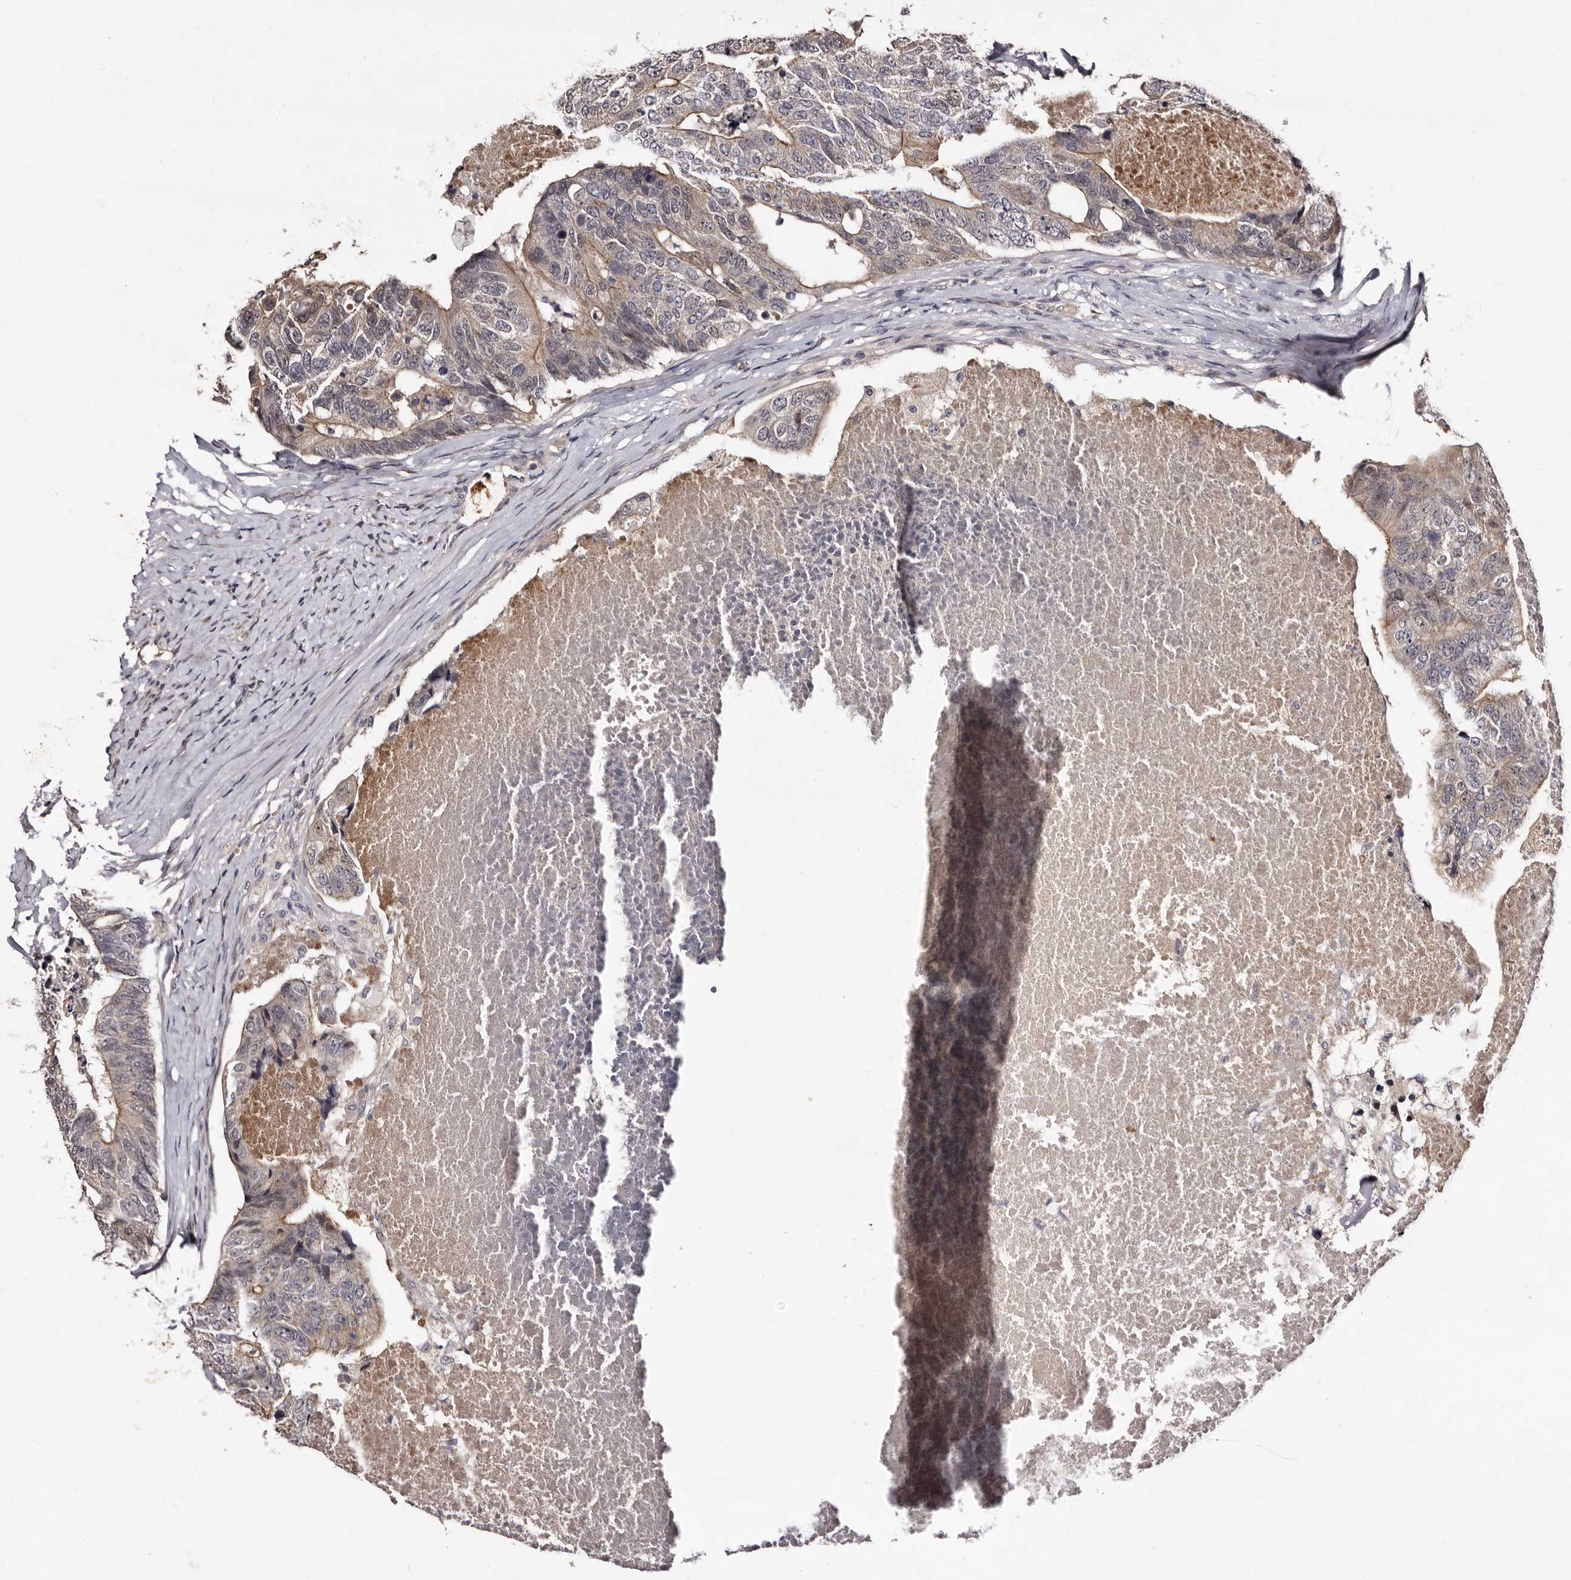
{"staining": {"intensity": "moderate", "quantity": "<25%", "location": "cytoplasmic/membranous"}, "tissue": "colorectal cancer", "cell_type": "Tumor cells", "image_type": "cancer", "snomed": [{"axis": "morphology", "description": "Adenocarcinoma, NOS"}, {"axis": "topography", "description": "Colon"}], "caption": "Colorectal adenocarcinoma tissue shows moderate cytoplasmic/membranous positivity in approximately <25% of tumor cells, visualized by immunohistochemistry.", "gene": "LANCL2", "patient": {"sex": "female", "age": 67}}